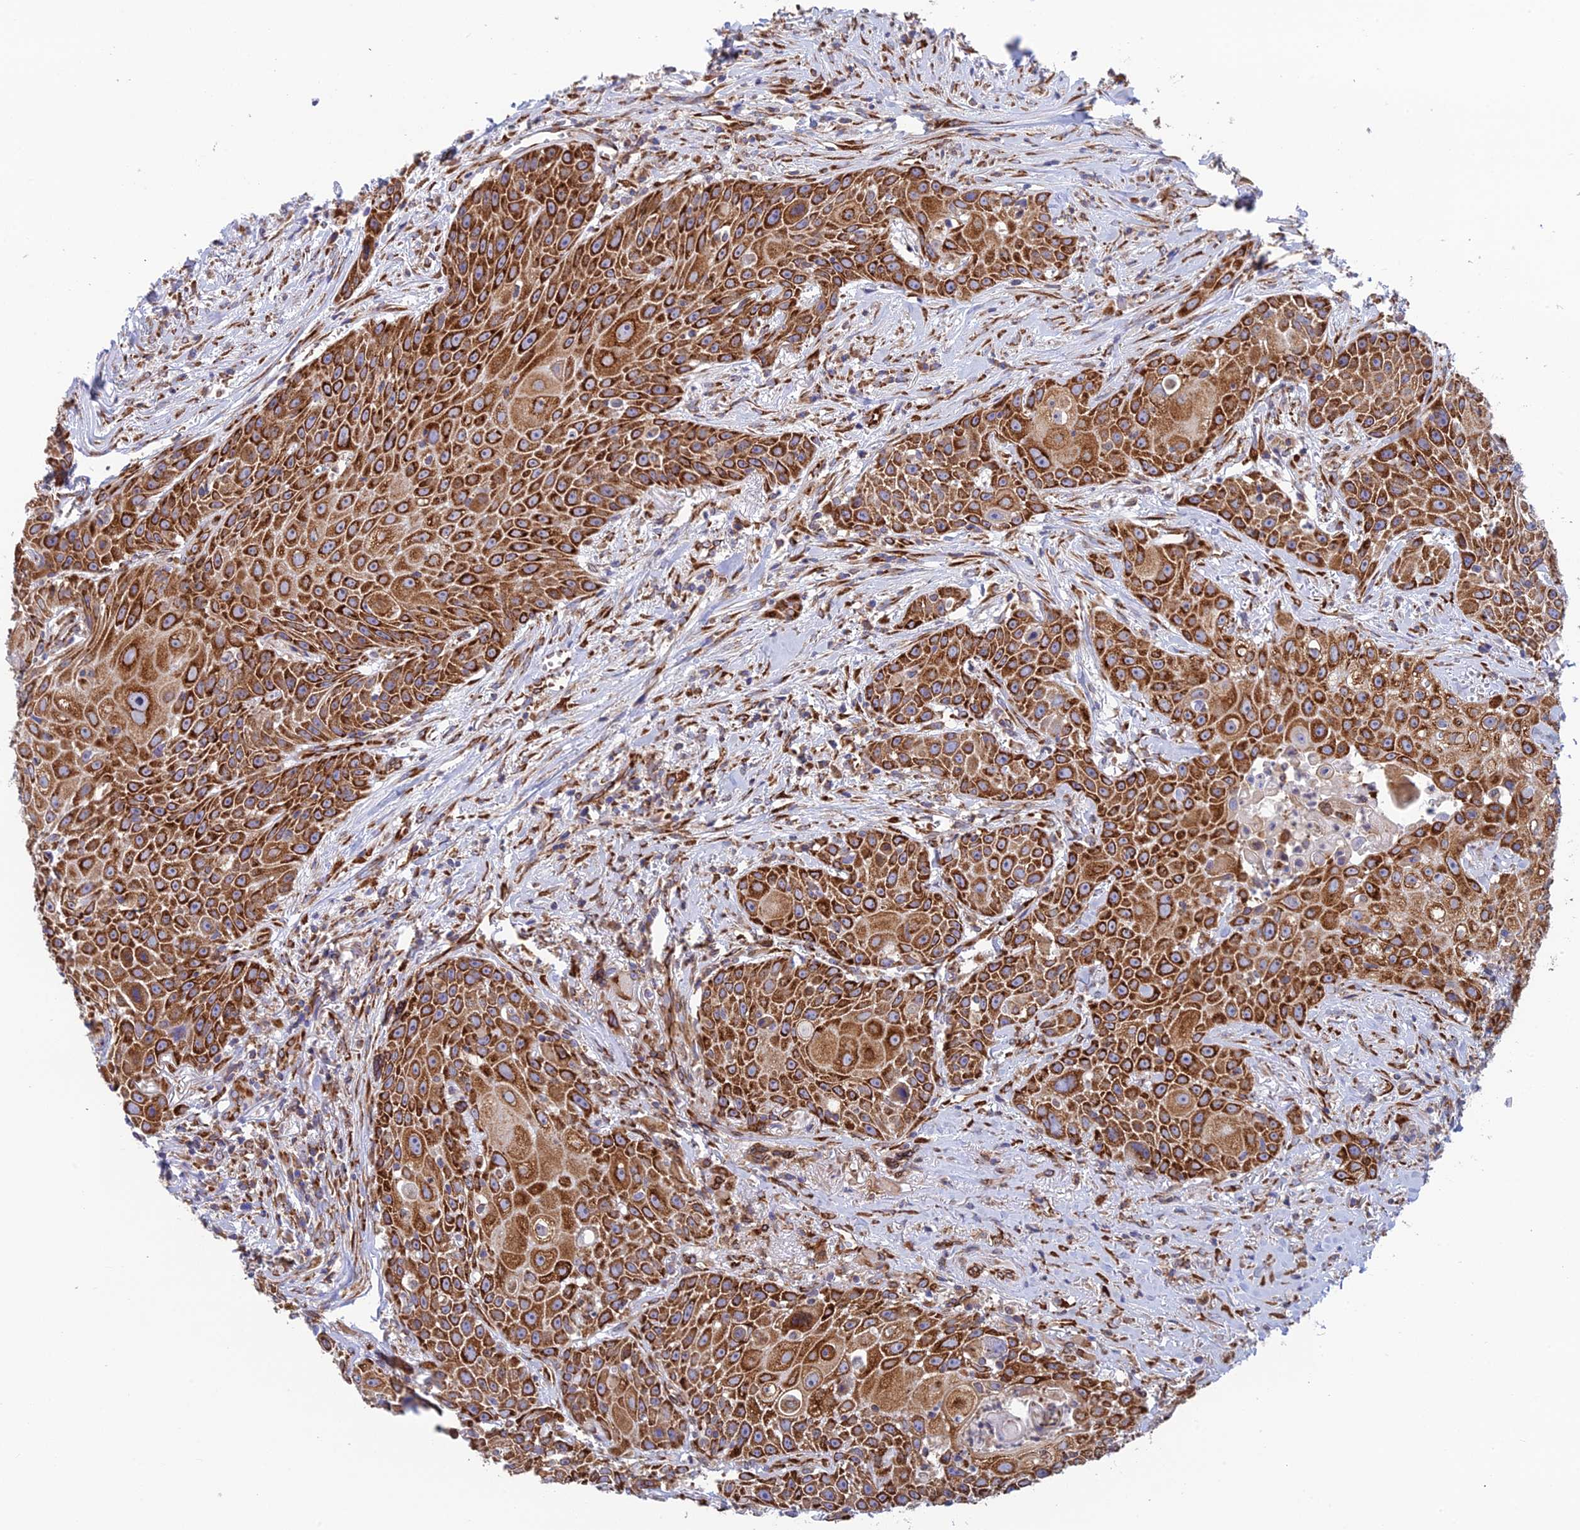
{"staining": {"intensity": "strong", "quantity": ">75%", "location": "cytoplasmic/membranous"}, "tissue": "head and neck cancer", "cell_type": "Tumor cells", "image_type": "cancer", "snomed": [{"axis": "morphology", "description": "Squamous cell carcinoma, NOS"}, {"axis": "topography", "description": "Oral tissue"}, {"axis": "topography", "description": "Head-Neck"}], "caption": "The photomicrograph demonstrates a brown stain indicating the presence of a protein in the cytoplasmic/membranous of tumor cells in head and neck squamous cell carcinoma. (brown staining indicates protein expression, while blue staining denotes nuclei).", "gene": "CCDC69", "patient": {"sex": "female", "age": 82}}